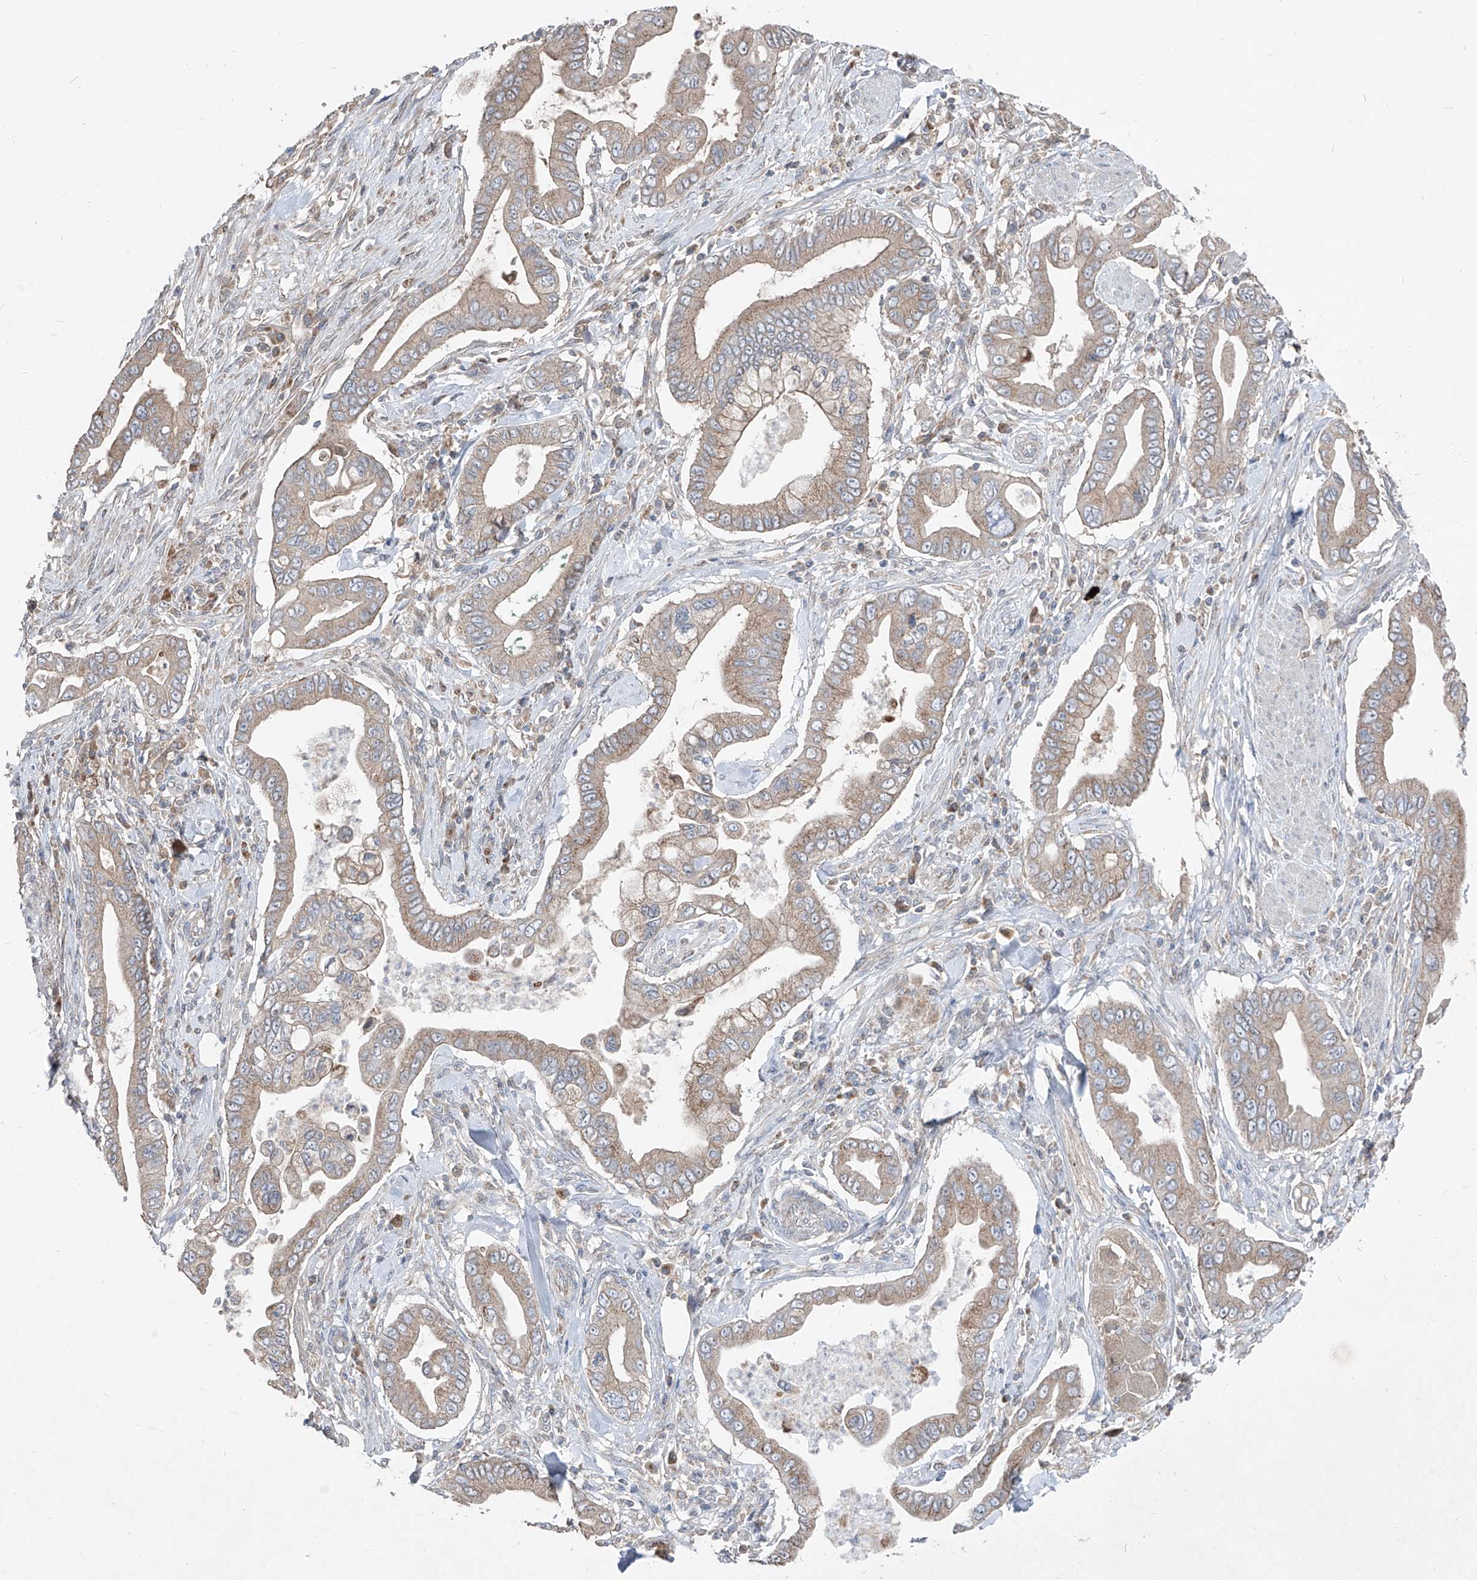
{"staining": {"intensity": "moderate", "quantity": "25%-75%", "location": "cytoplasmic/membranous"}, "tissue": "pancreatic cancer", "cell_type": "Tumor cells", "image_type": "cancer", "snomed": [{"axis": "morphology", "description": "Adenocarcinoma, NOS"}, {"axis": "topography", "description": "Pancreas"}], "caption": "Tumor cells display medium levels of moderate cytoplasmic/membranous staining in about 25%-75% of cells in pancreatic adenocarcinoma.", "gene": "ABCD3", "patient": {"sex": "male", "age": 78}}